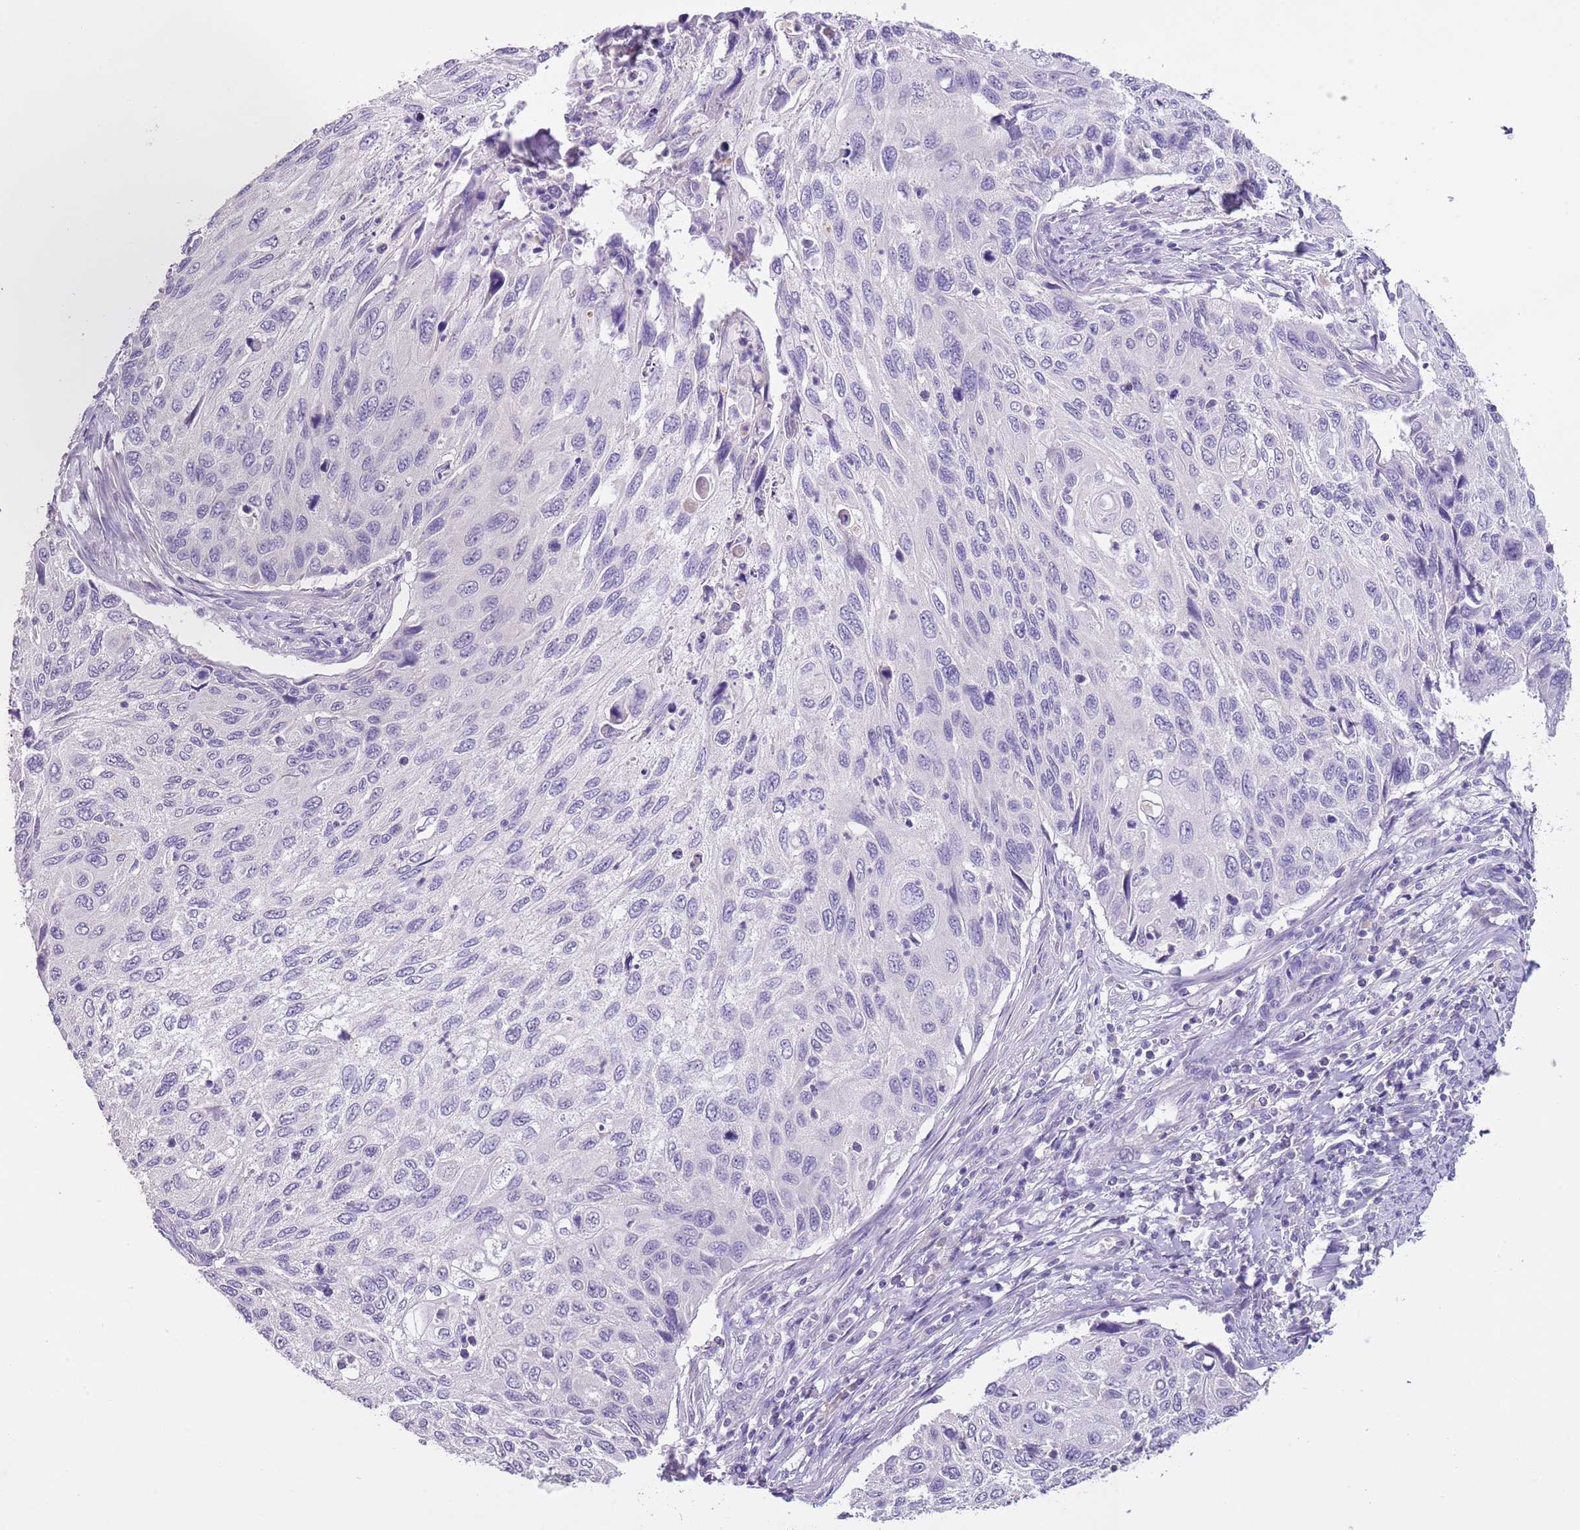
{"staining": {"intensity": "negative", "quantity": "none", "location": "none"}, "tissue": "cervical cancer", "cell_type": "Tumor cells", "image_type": "cancer", "snomed": [{"axis": "morphology", "description": "Squamous cell carcinoma, NOS"}, {"axis": "topography", "description": "Cervix"}], "caption": "IHC of cervical cancer (squamous cell carcinoma) shows no staining in tumor cells.", "gene": "SLC35E3", "patient": {"sex": "female", "age": 70}}